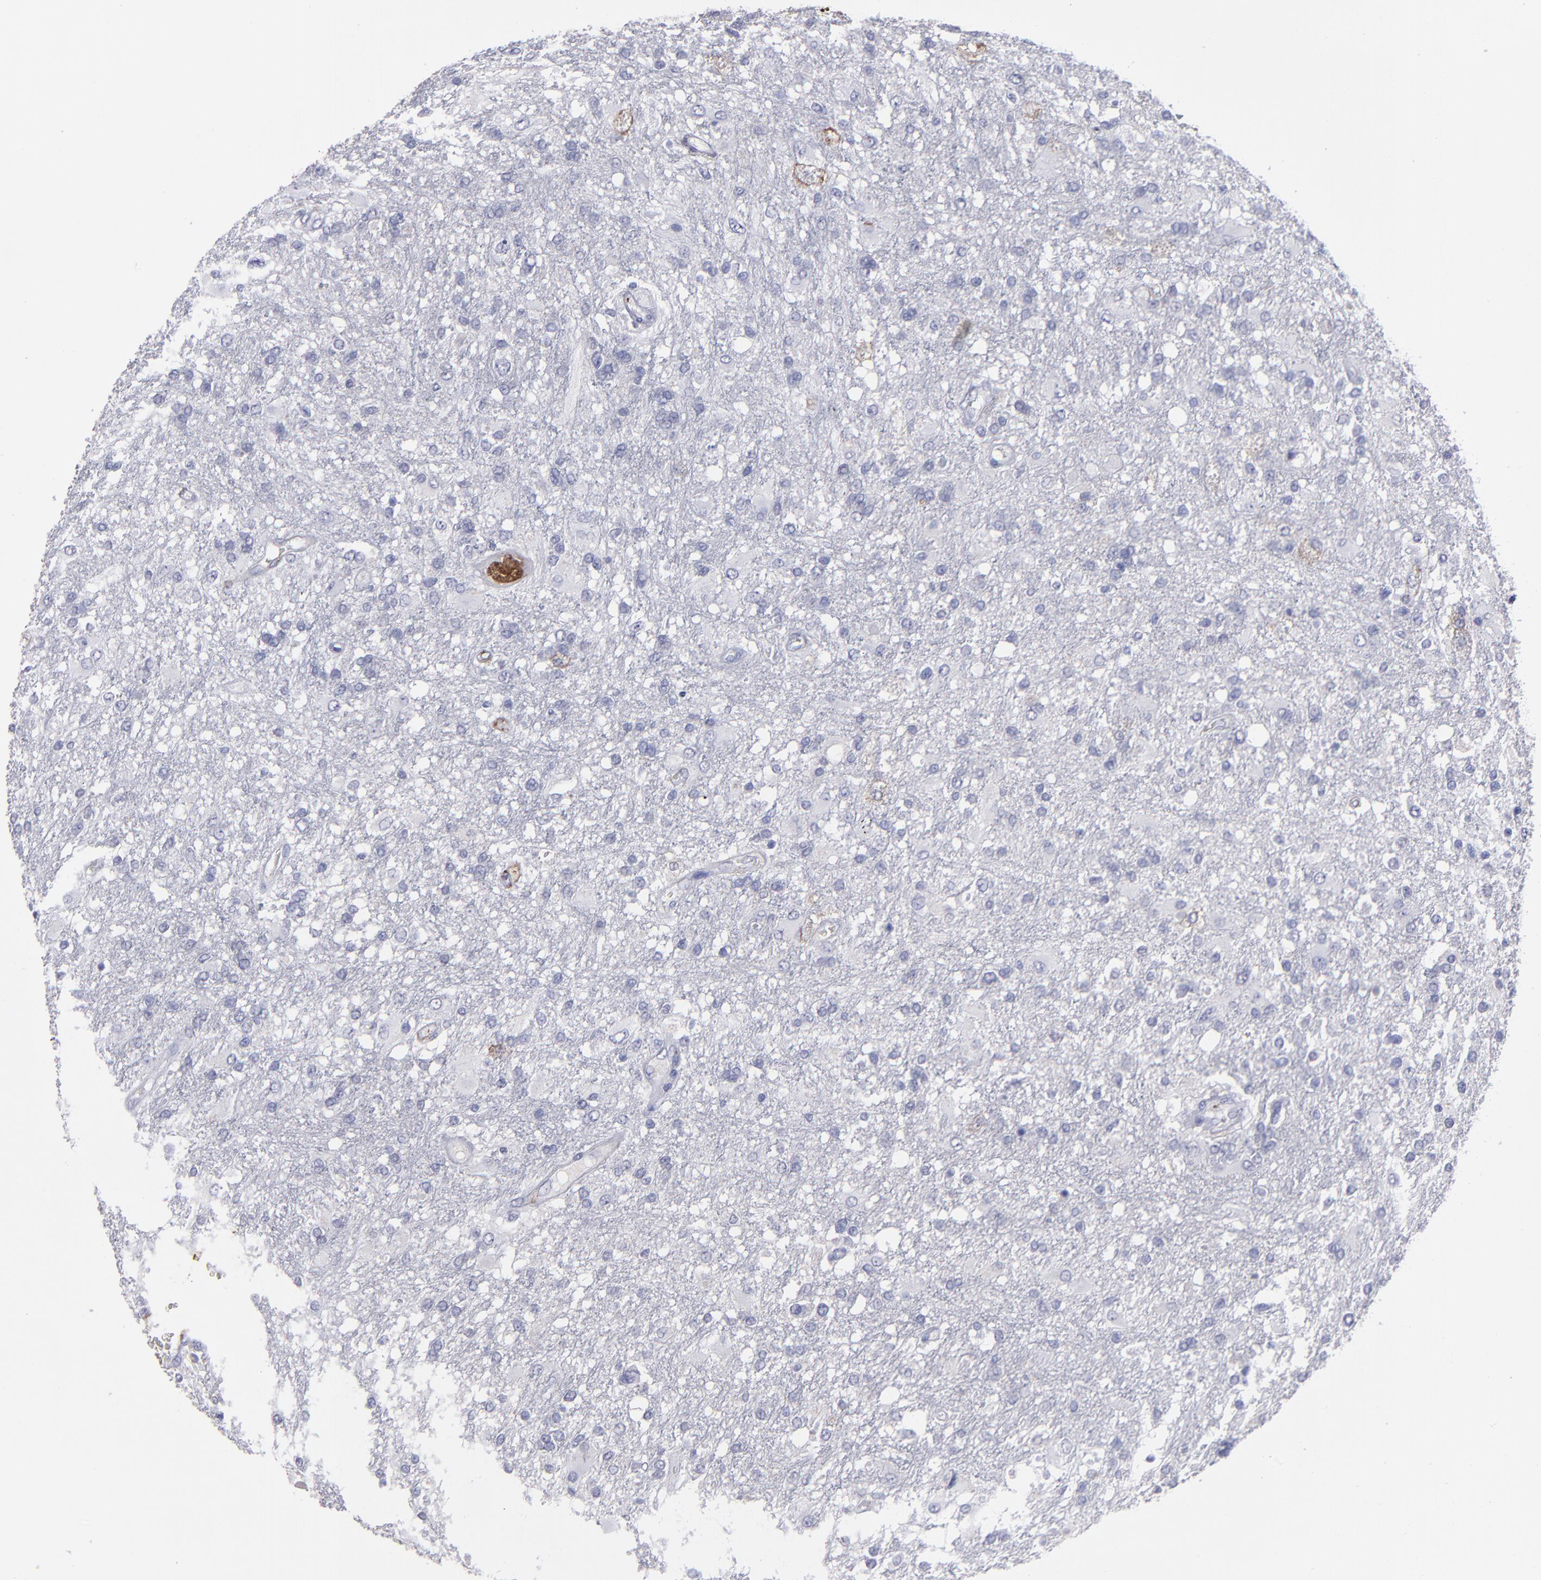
{"staining": {"intensity": "negative", "quantity": "none", "location": "none"}, "tissue": "glioma", "cell_type": "Tumor cells", "image_type": "cancer", "snomed": [{"axis": "morphology", "description": "Glioma, malignant, High grade"}, {"axis": "topography", "description": "Cerebral cortex"}], "caption": "The image shows no staining of tumor cells in malignant high-grade glioma. (DAB (3,3'-diaminobenzidine) IHC visualized using brightfield microscopy, high magnification).", "gene": "CD36", "patient": {"sex": "male", "age": 79}}